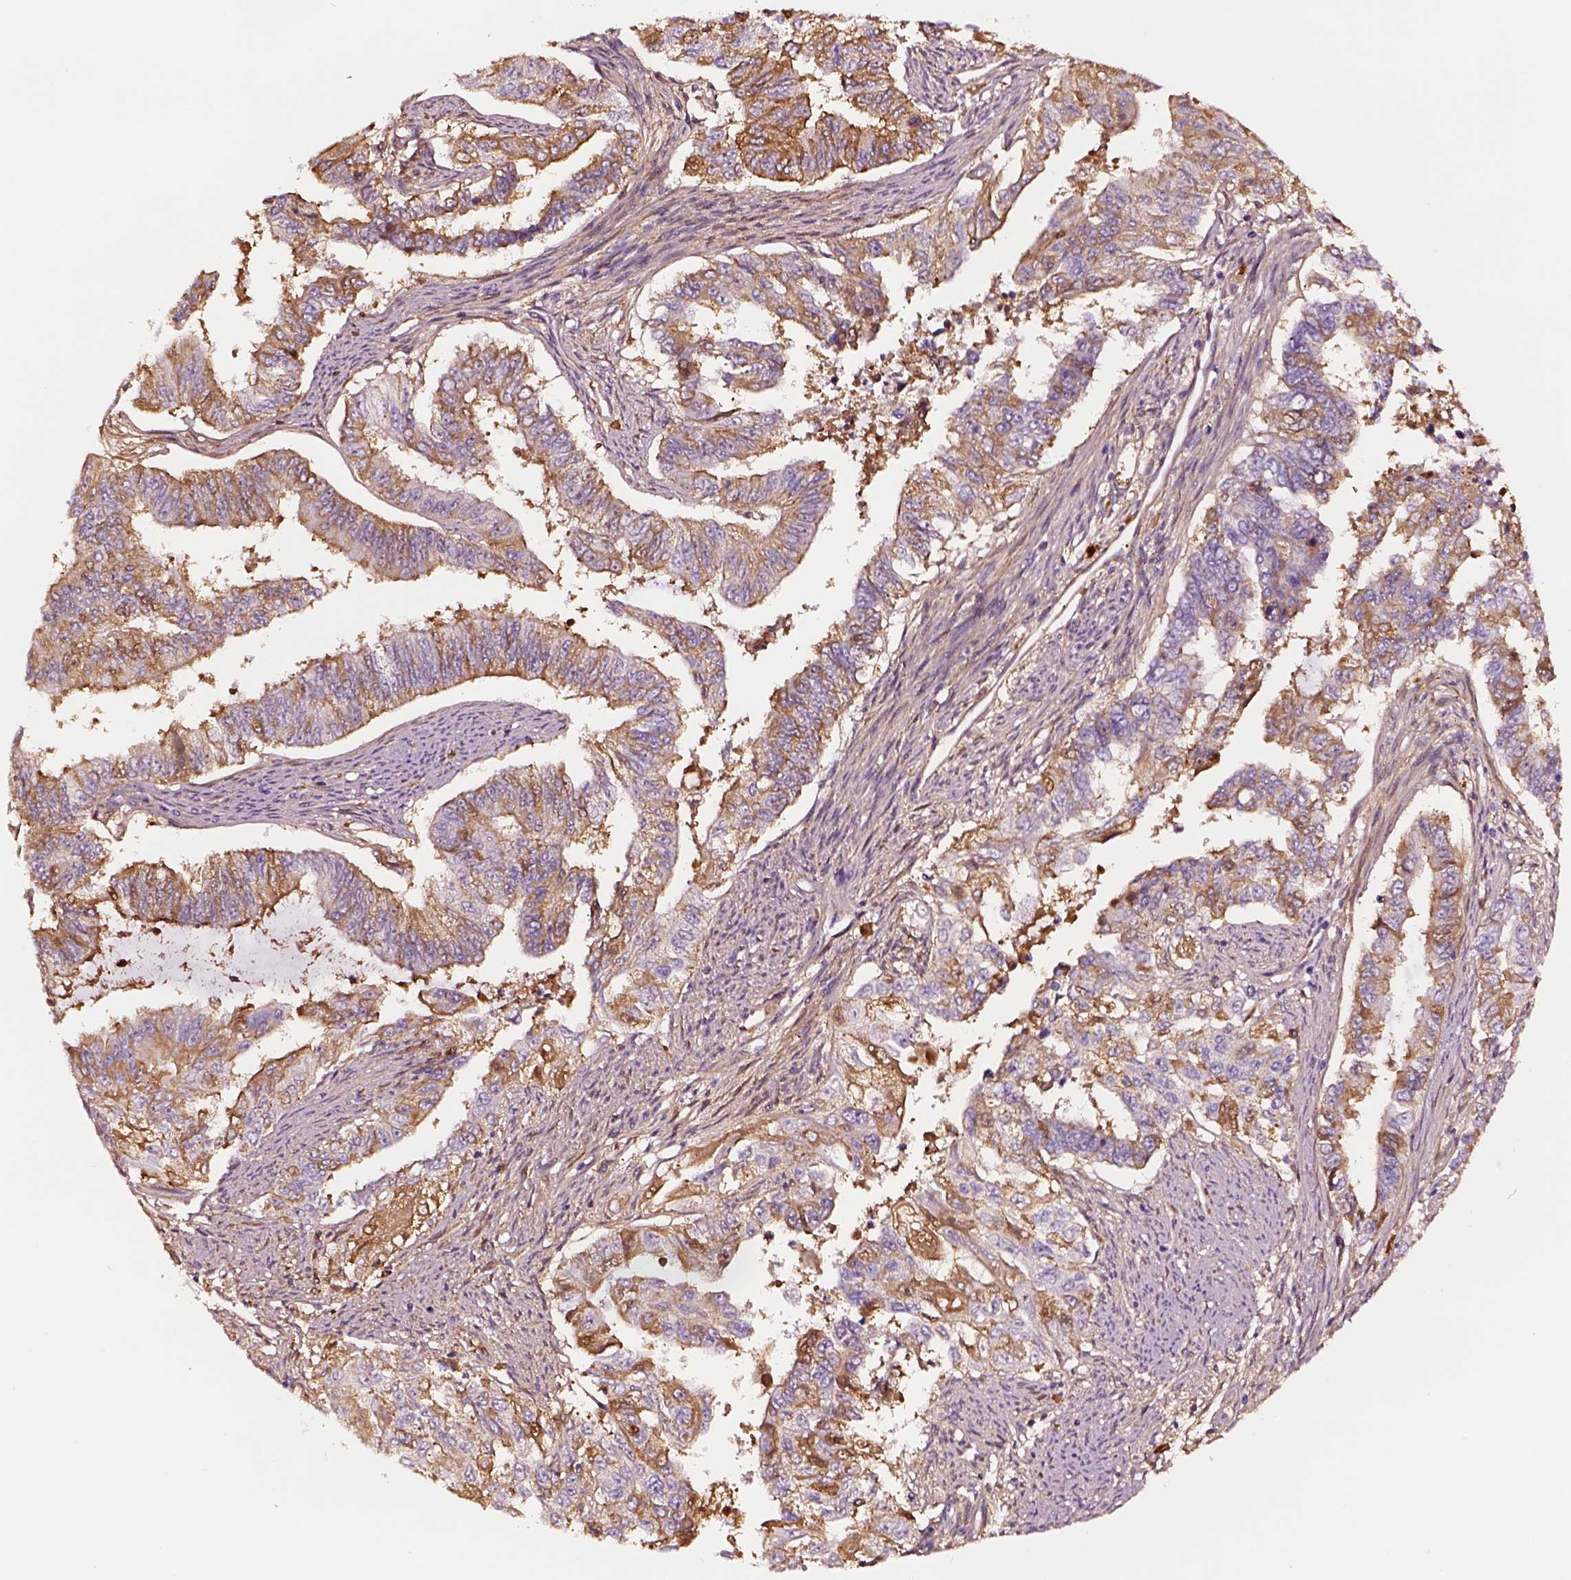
{"staining": {"intensity": "moderate", "quantity": ">75%", "location": "cytoplasmic/membranous"}, "tissue": "endometrial cancer", "cell_type": "Tumor cells", "image_type": "cancer", "snomed": [{"axis": "morphology", "description": "Adenocarcinoma, NOS"}, {"axis": "topography", "description": "Uterus"}], "caption": "Immunohistochemistry (IHC) staining of endometrial cancer, which exhibits medium levels of moderate cytoplasmic/membranous staining in about >75% of tumor cells indicating moderate cytoplasmic/membranous protein staining. The staining was performed using DAB (3,3'-diaminobenzidine) (brown) for protein detection and nuclei were counterstained in hematoxylin (blue).", "gene": "TF", "patient": {"sex": "female", "age": 59}}